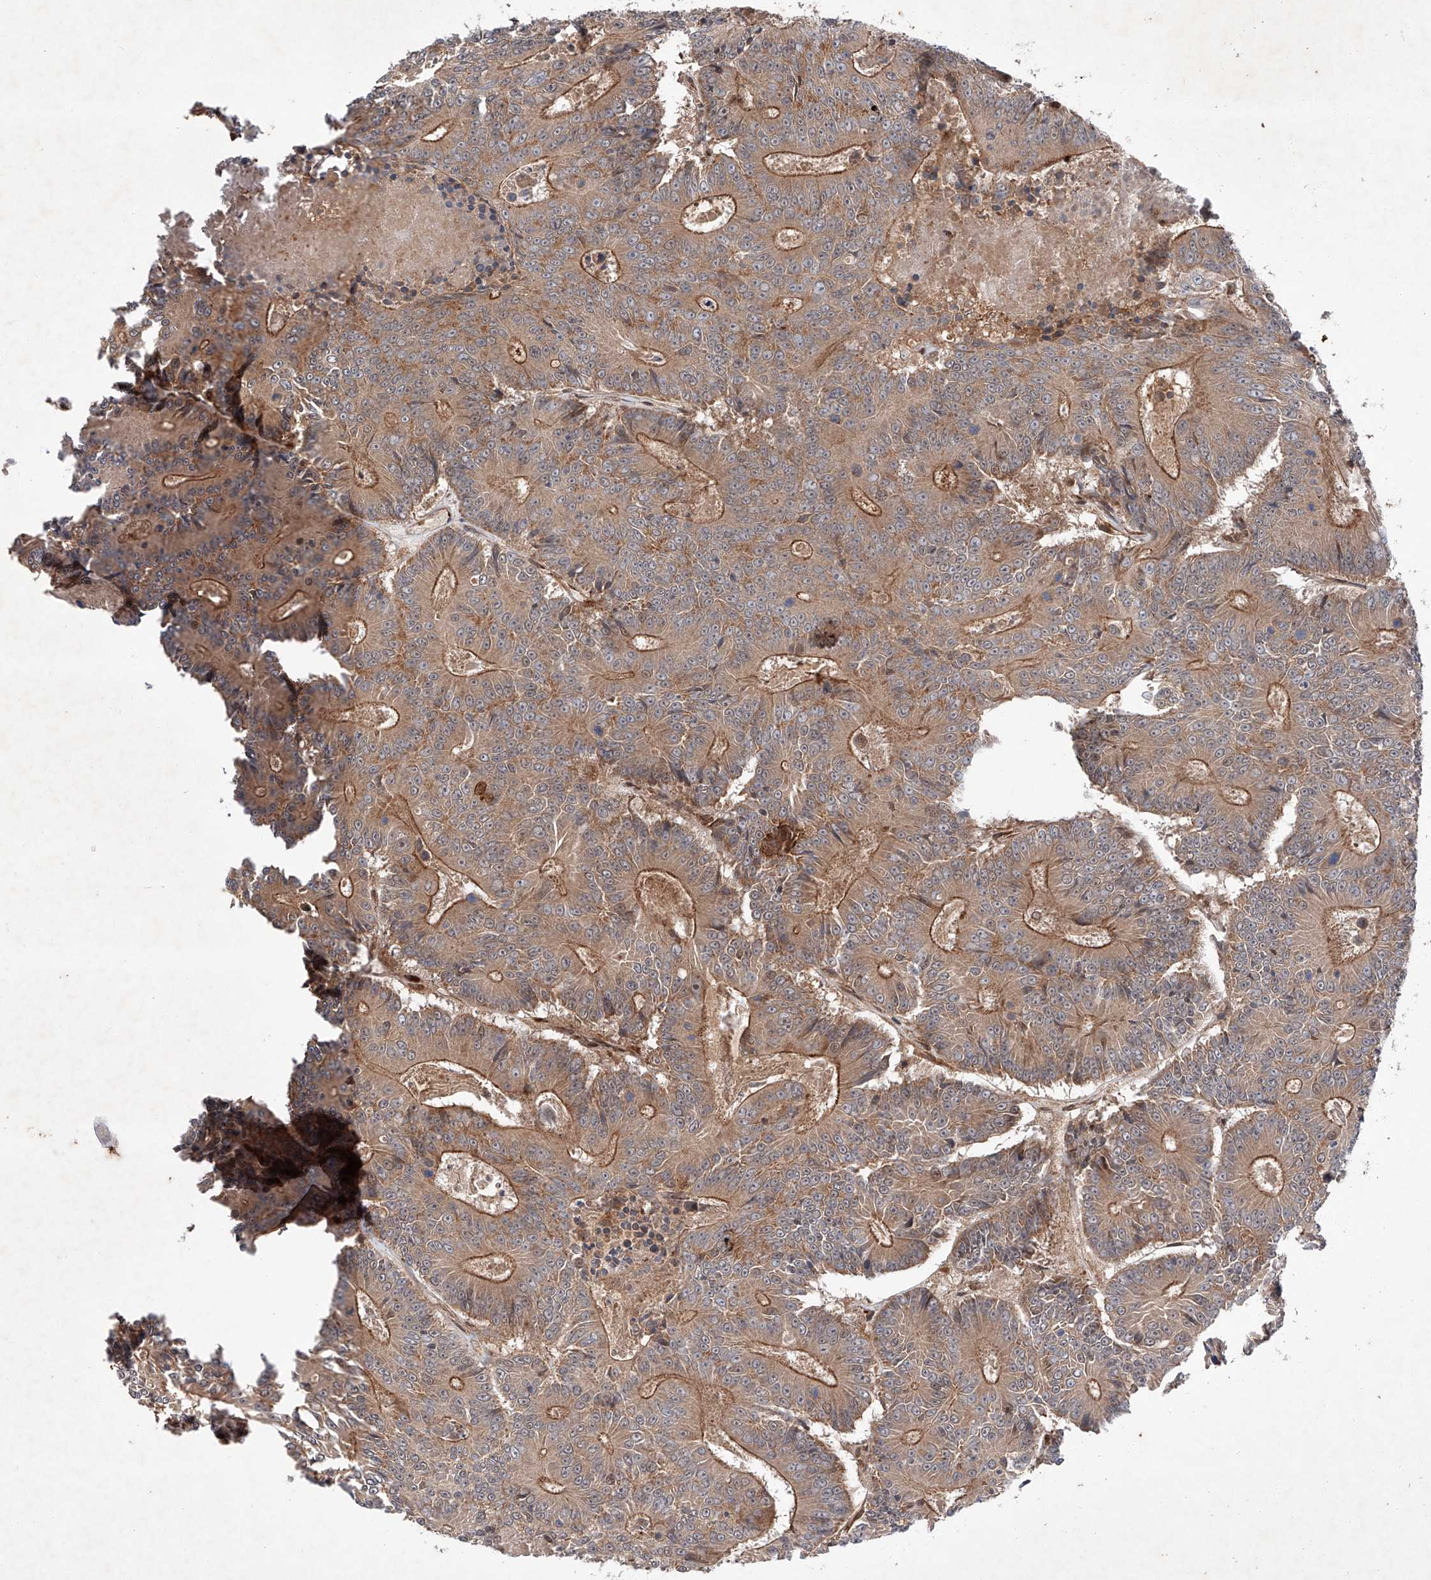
{"staining": {"intensity": "moderate", "quantity": ">75%", "location": "cytoplasmic/membranous"}, "tissue": "colorectal cancer", "cell_type": "Tumor cells", "image_type": "cancer", "snomed": [{"axis": "morphology", "description": "Adenocarcinoma, NOS"}, {"axis": "topography", "description": "Colon"}], "caption": "Brown immunohistochemical staining in colorectal adenocarcinoma shows moderate cytoplasmic/membranous expression in approximately >75% of tumor cells. The staining was performed using DAB (3,3'-diaminobenzidine) to visualize the protein expression in brown, while the nuclei were stained in blue with hematoxylin (Magnification: 20x).", "gene": "ZFP28", "patient": {"sex": "male", "age": 83}}